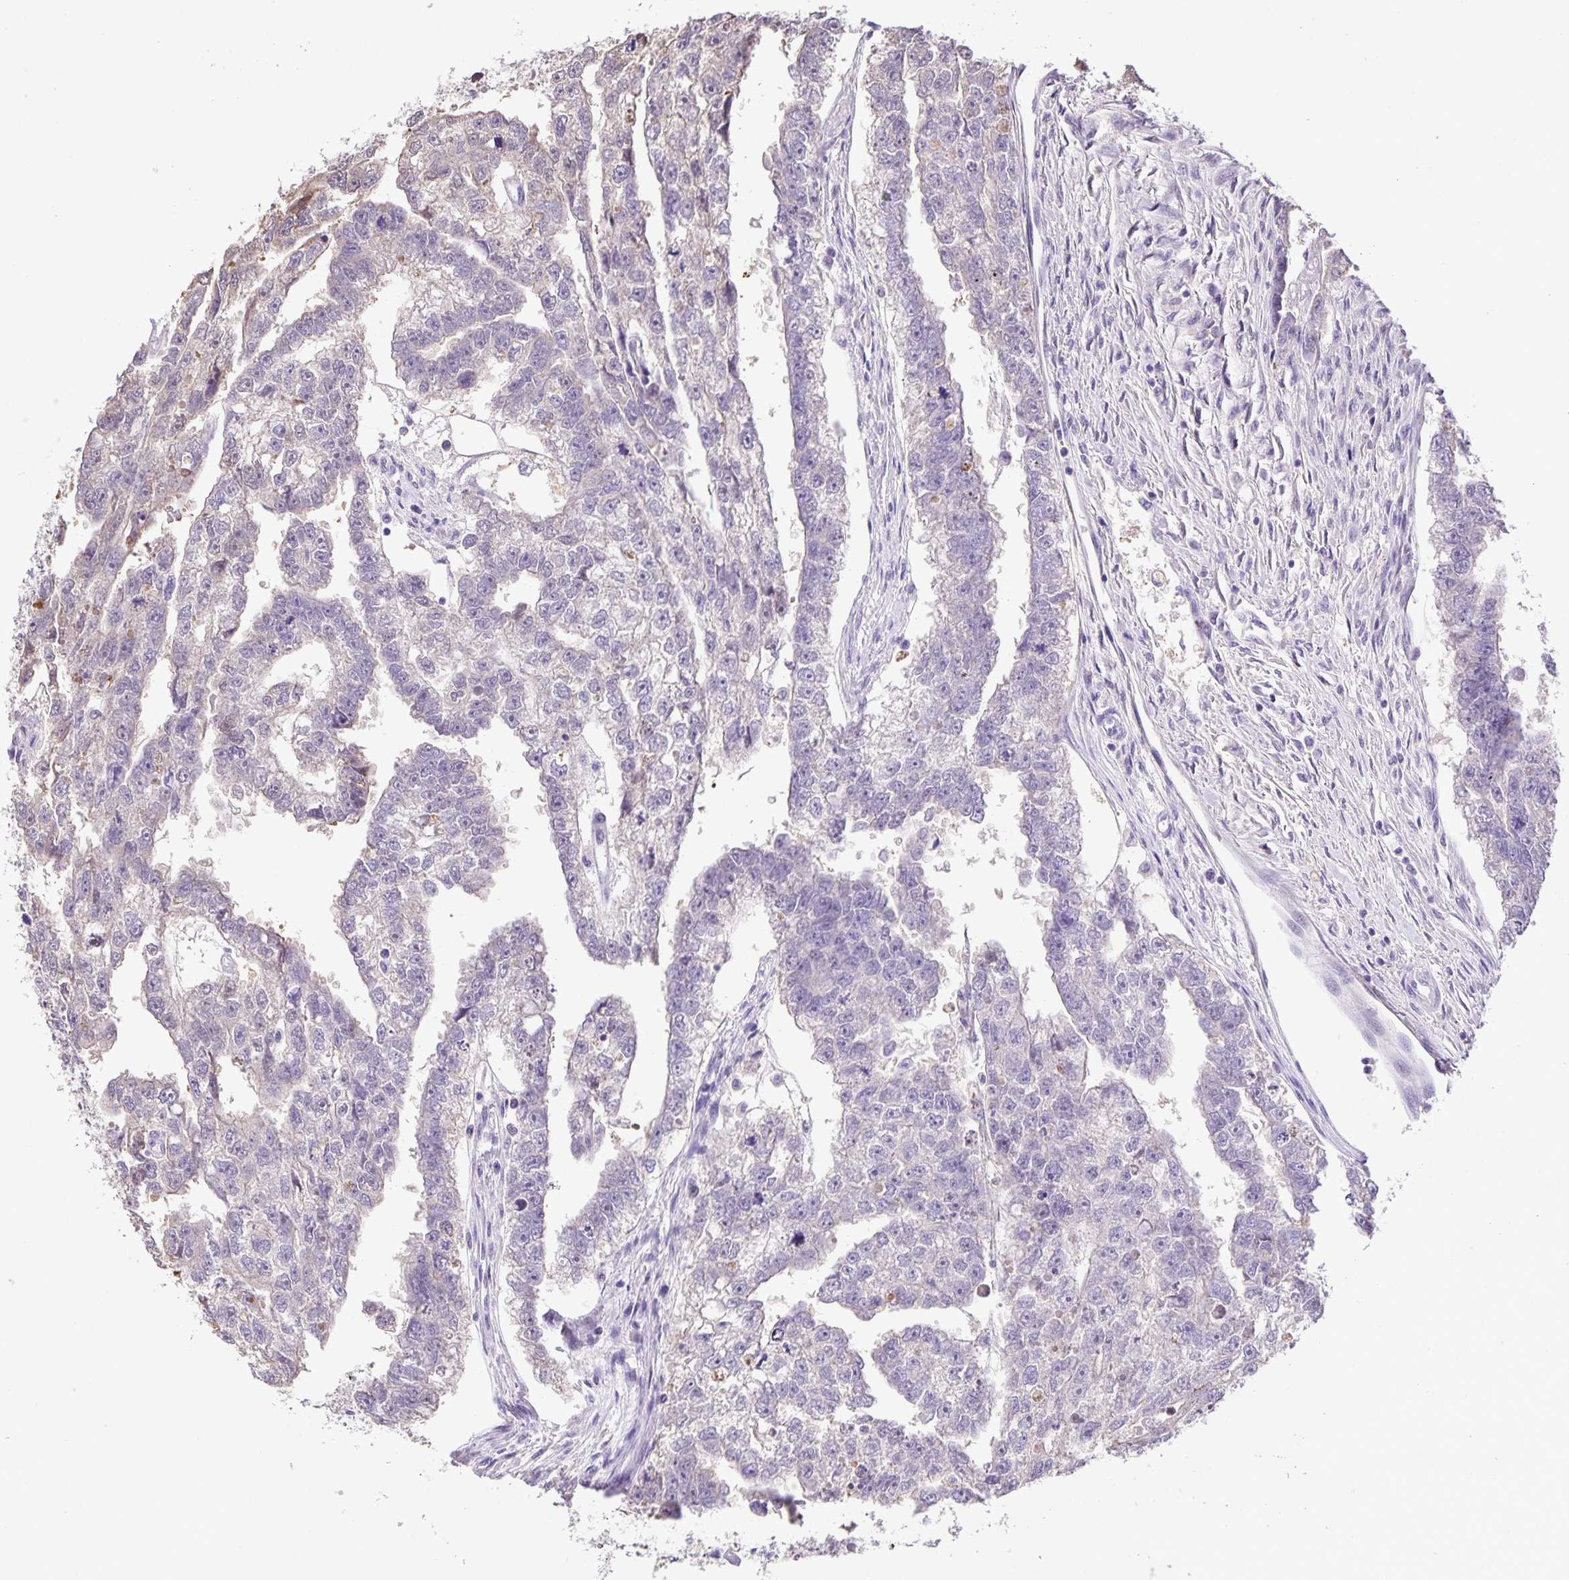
{"staining": {"intensity": "negative", "quantity": "none", "location": "none"}, "tissue": "testis cancer", "cell_type": "Tumor cells", "image_type": "cancer", "snomed": [{"axis": "morphology", "description": "Carcinoma, Embryonal, NOS"}, {"axis": "morphology", "description": "Teratoma, malignant, NOS"}, {"axis": "topography", "description": "Testis"}], "caption": "Tumor cells are negative for protein expression in human testis cancer (embryonal carcinoma).", "gene": "ONECUT2", "patient": {"sex": "male", "age": 44}}